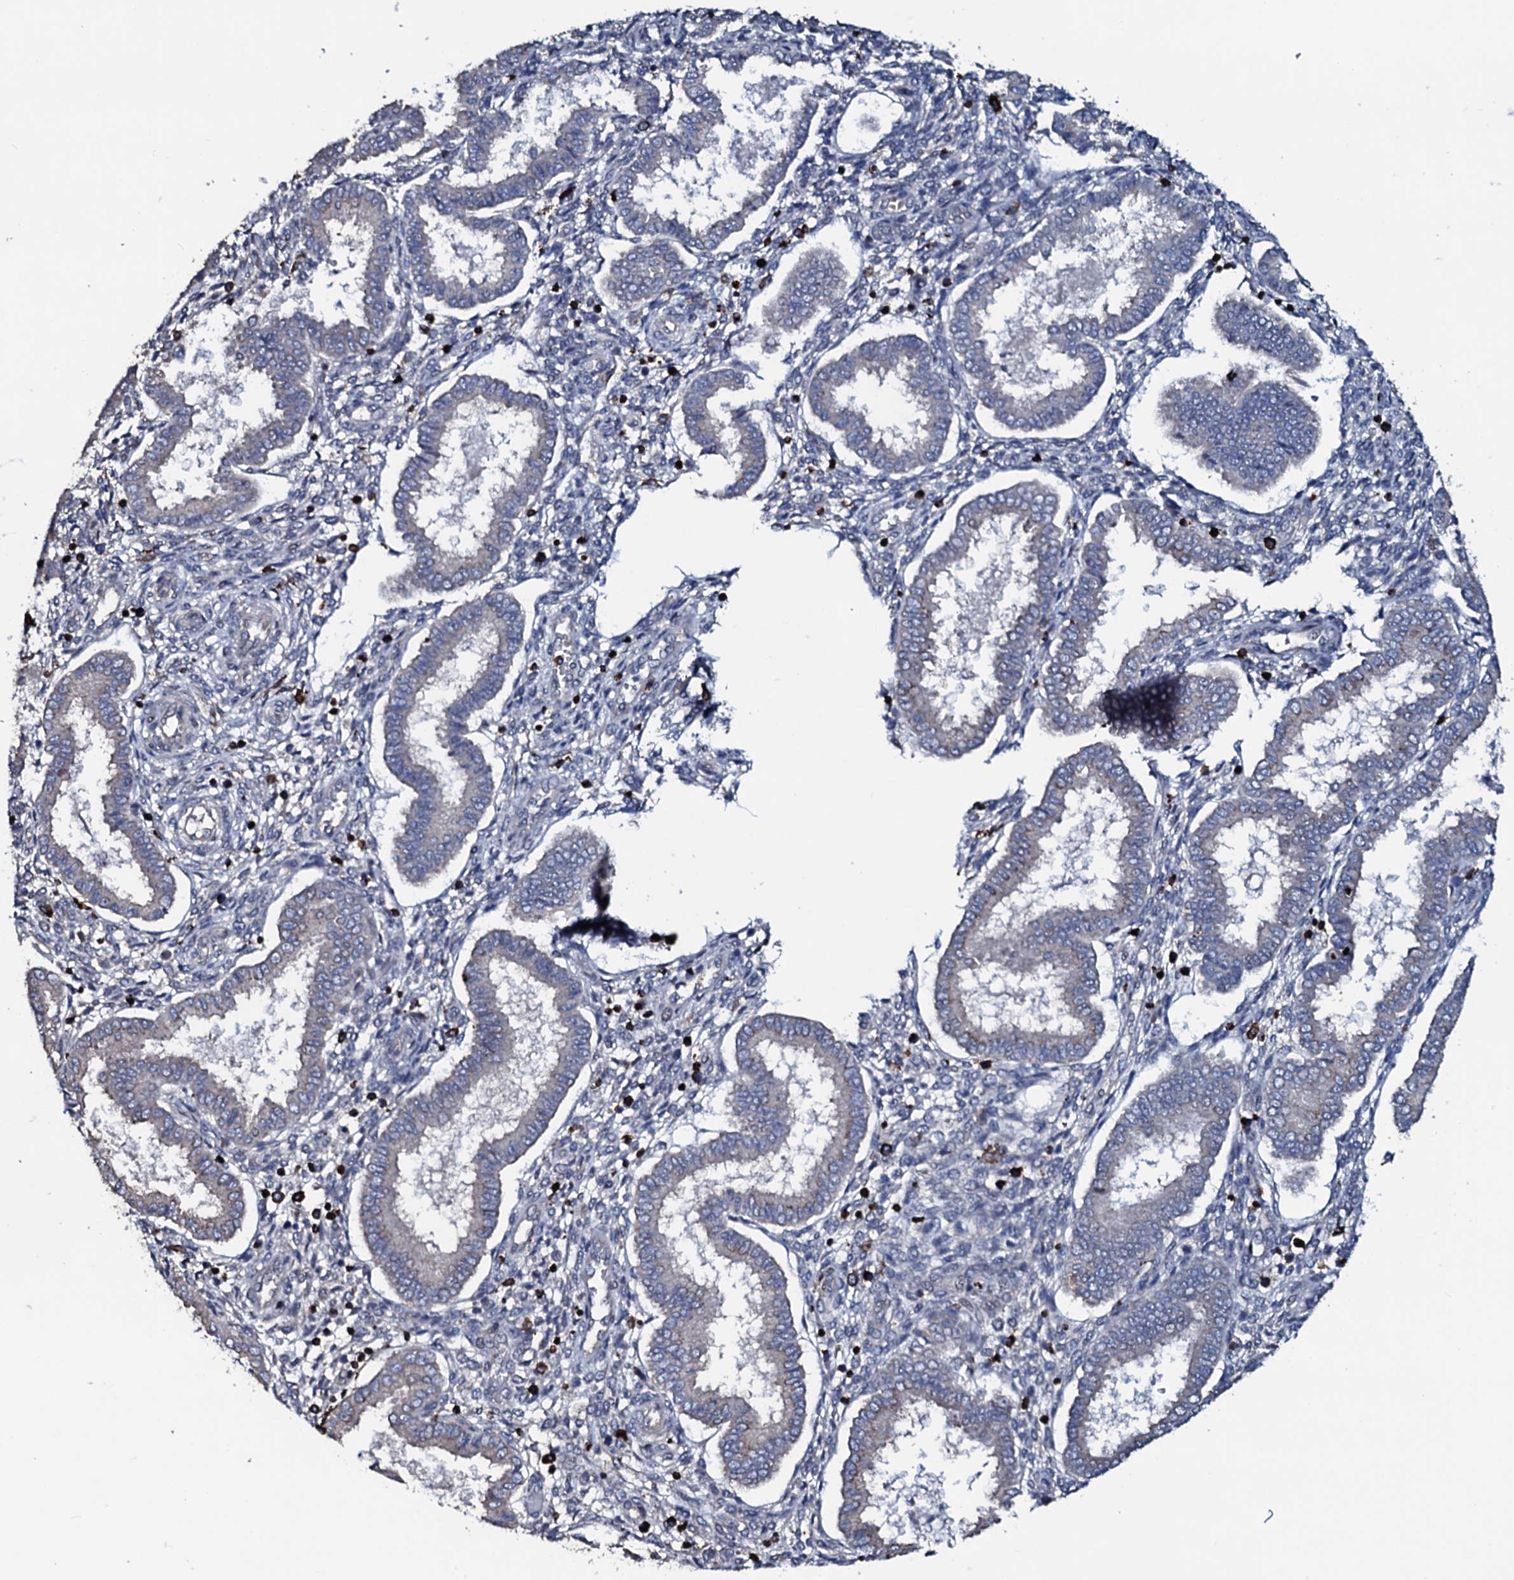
{"staining": {"intensity": "negative", "quantity": "none", "location": "none"}, "tissue": "endometrium", "cell_type": "Cells in endometrial stroma", "image_type": "normal", "snomed": [{"axis": "morphology", "description": "Normal tissue, NOS"}, {"axis": "topography", "description": "Endometrium"}], "caption": "Immunohistochemistry (IHC) photomicrograph of benign endometrium: endometrium stained with DAB (3,3'-diaminobenzidine) demonstrates no significant protein positivity in cells in endometrial stroma.", "gene": "OGFOD2", "patient": {"sex": "female", "age": 24}}